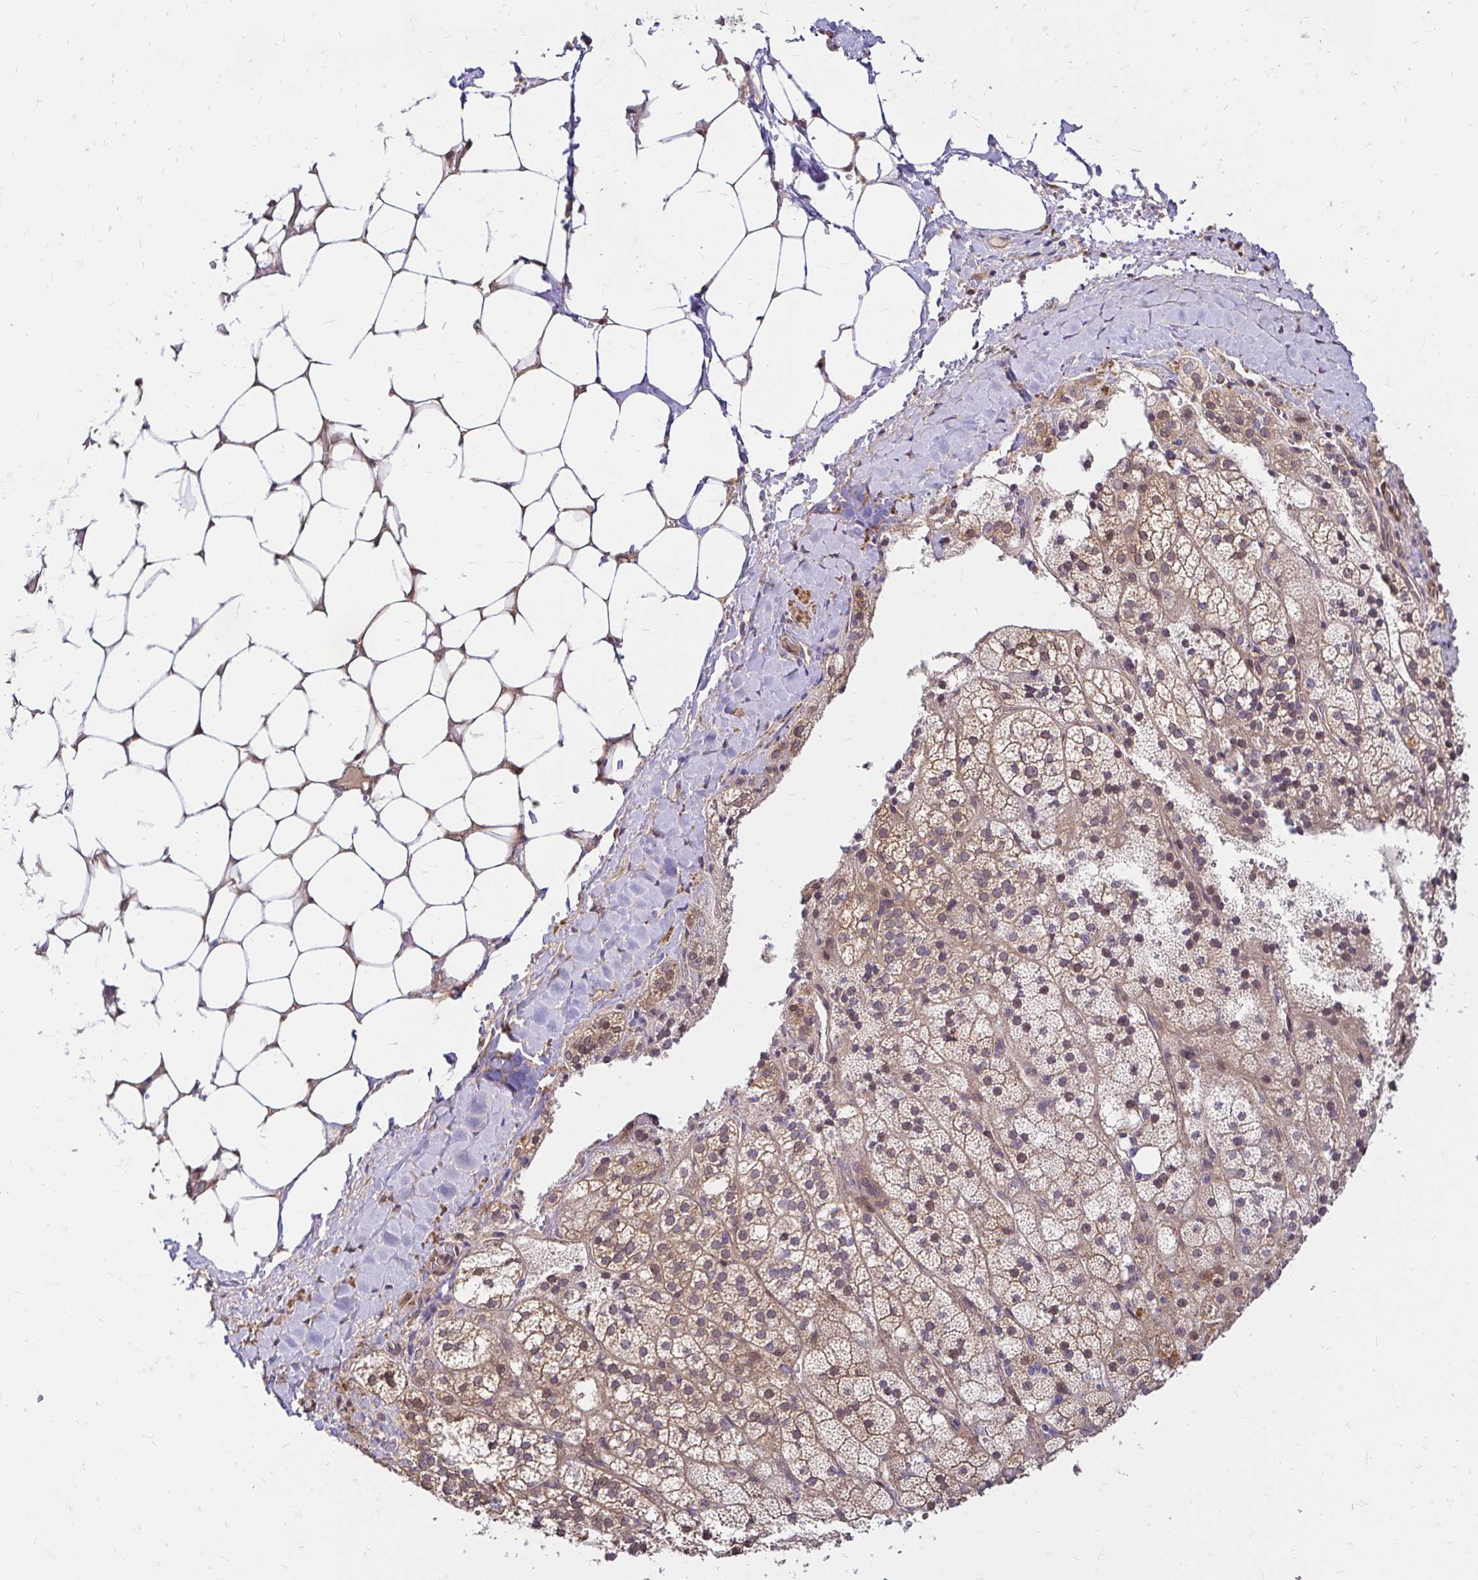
{"staining": {"intensity": "moderate", "quantity": "<25%", "location": "cytoplasmic/membranous"}, "tissue": "adrenal gland", "cell_type": "Glandular cells", "image_type": "normal", "snomed": [{"axis": "morphology", "description": "Normal tissue, NOS"}, {"axis": "topography", "description": "Adrenal gland"}], "caption": "The image displays staining of benign adrenal gland, revealing moderate cytoplasmic/membranous protein staining (brown color) within glandular cells.", "gene": "YAP1", "patient": {"sex": "male", "age": 53}}